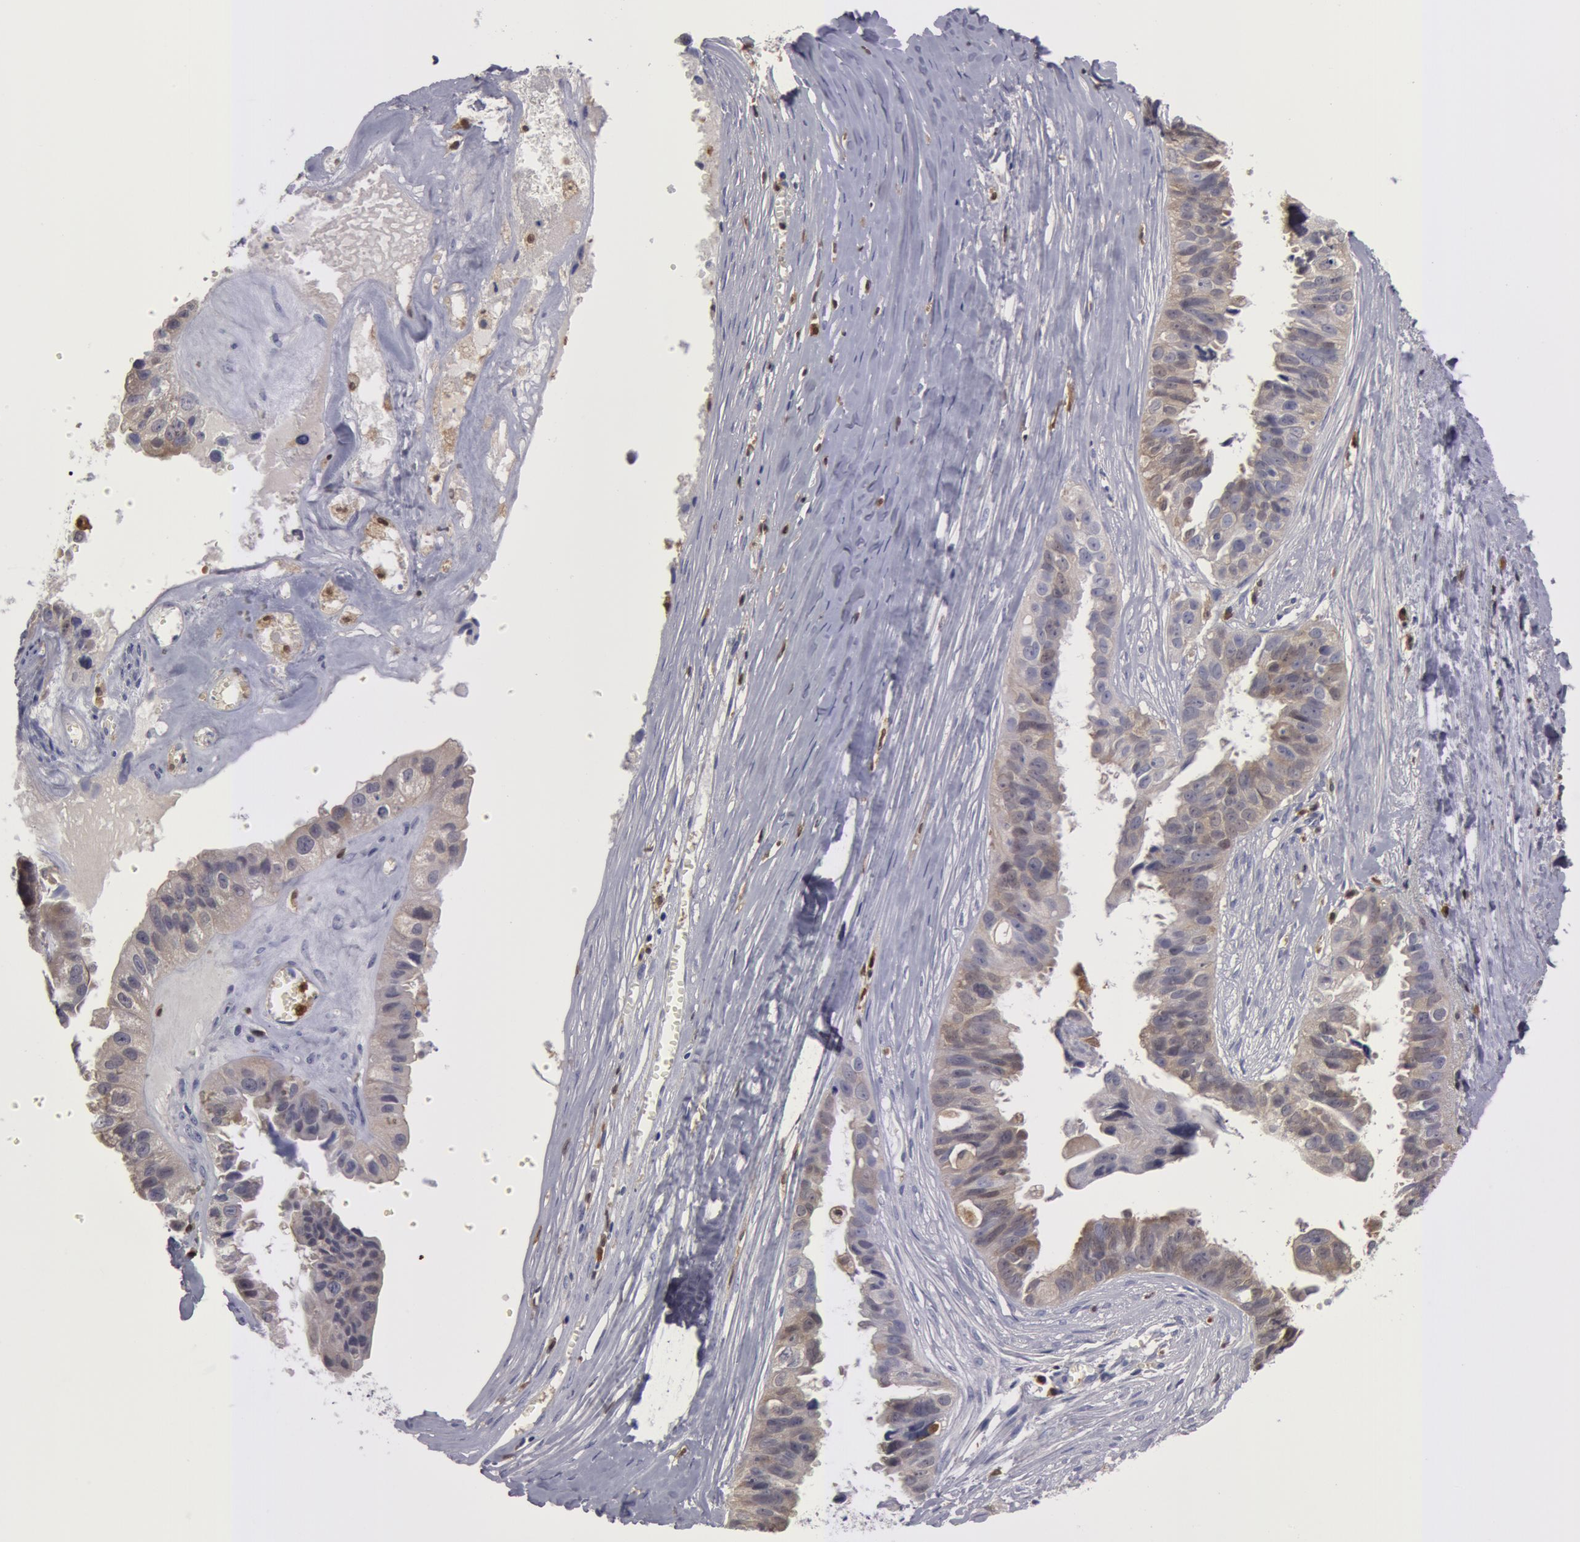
{"staining": {"intensity": "weak", "quantity": ">75%", "location": "cytoplasmic/membranous"}, "tissue": "ovarian cancer", "cell_type": "Tumor cells", "image_type": "cancer", "snomed": [{"axis": "morphology", "description": "Carcinoma, endometroid"}, {"axis": "topography", "description": "Ovary"}], "caption": "Ovarian endometroid carcinoma stained for a protein (brown) demonstrates weak cytoplasmic/membranous positive expression in about >75% of tumor cells.", "gene": "SYK", "patient": {"sex": "female", "age": 85}}